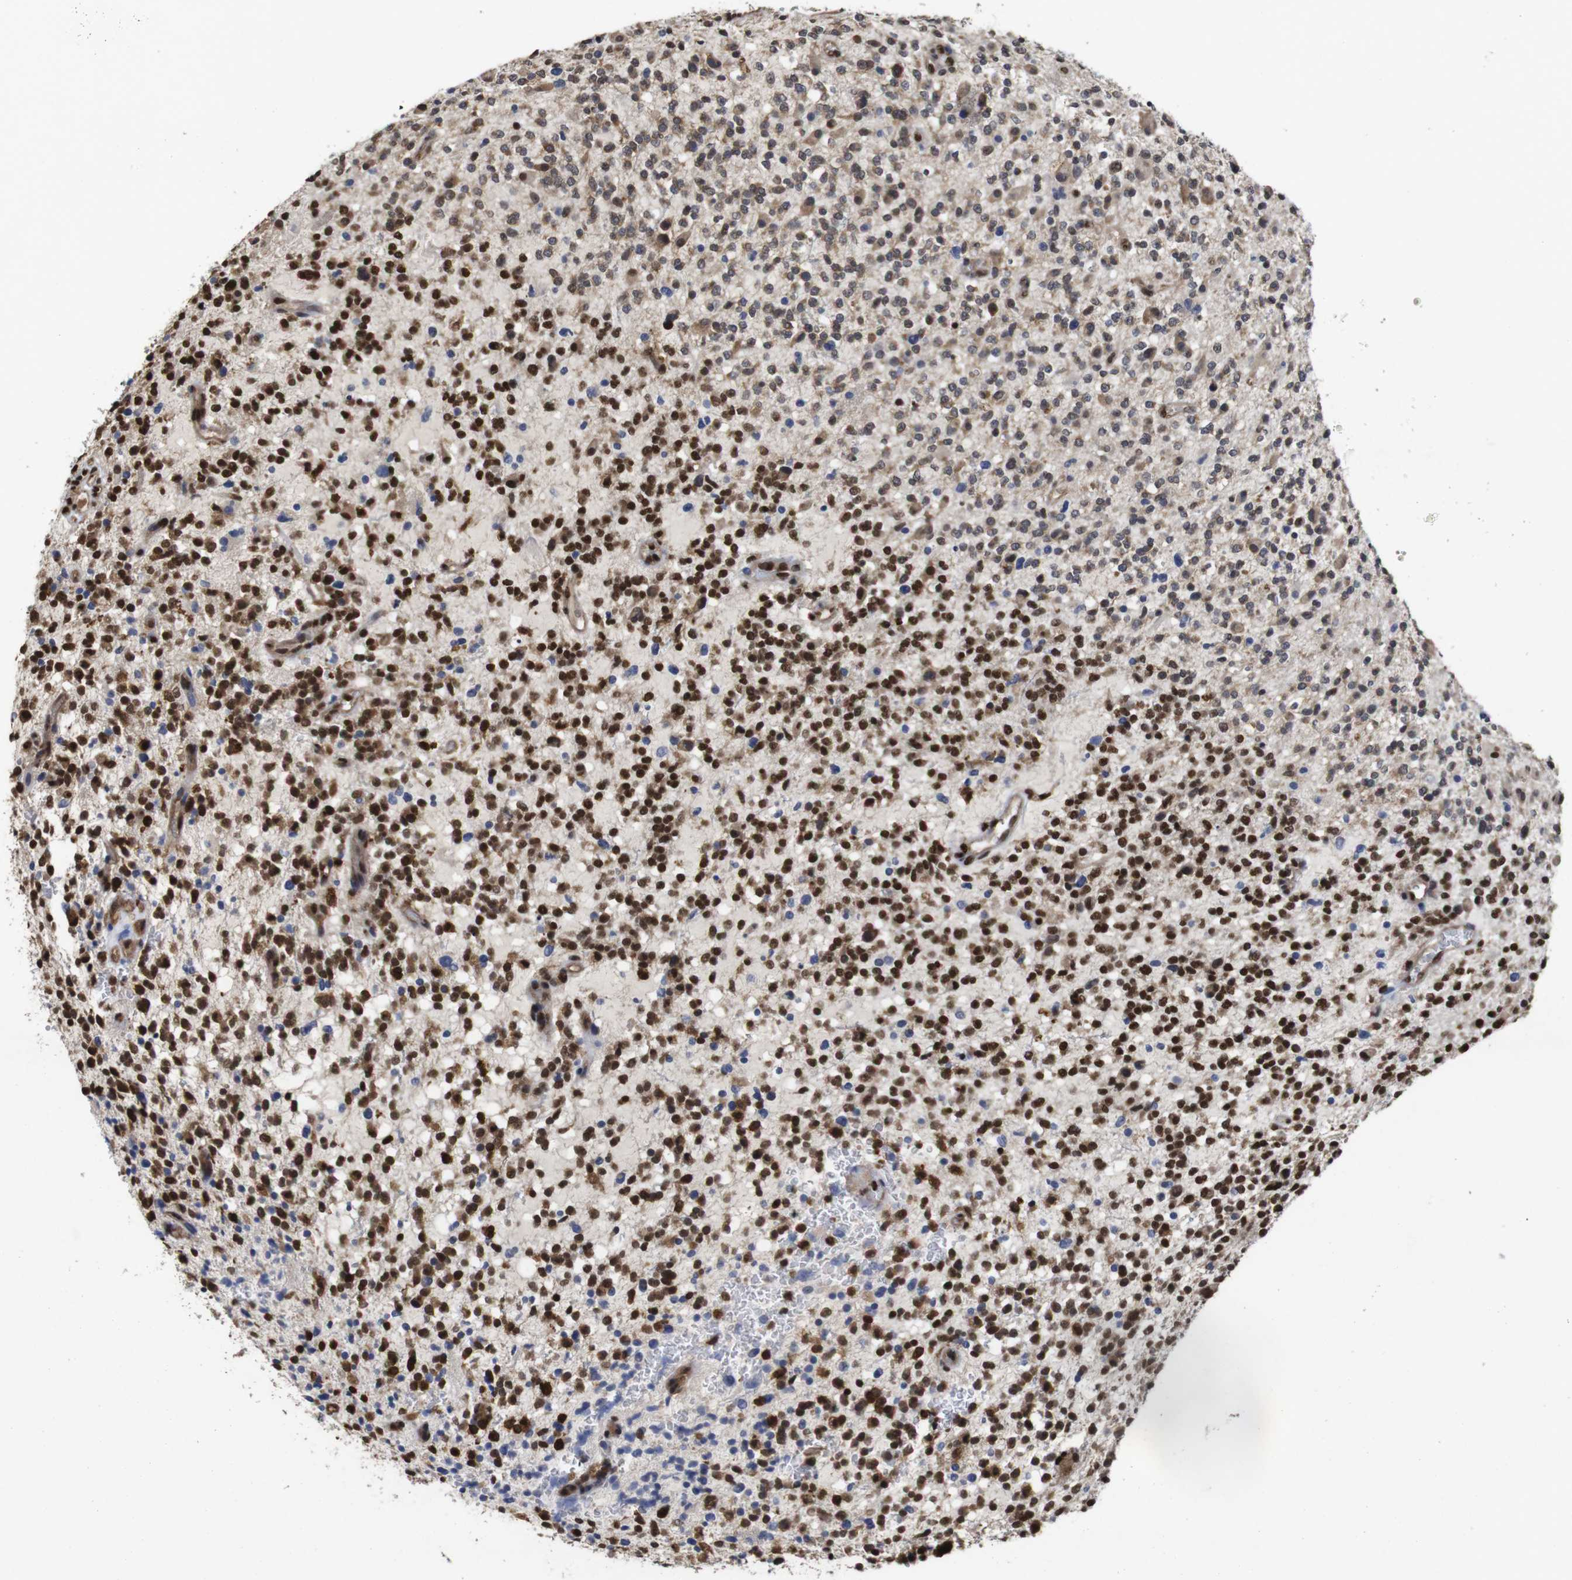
{"staining": {"intensity": "strong", "quantity": ">75%", "location": "cytoplasmic/membranous,nuclear"}, "tissue": "glioma", "cell_type": "Tumor cells", "image_type": "cancer", "snomed": [{"axis": "morphology", "description": "Glioma, malignant, High grade"}, {"axis": "topography", "description": "Brain"}], "caption": "Strong cytoplasmic/membranous and nuclear protein expression is seen in about >75% of tumor cells in malignant glioma (high-grade).", "gene": "SUMO3", "patient": {"sex": "male", "age": 48}}